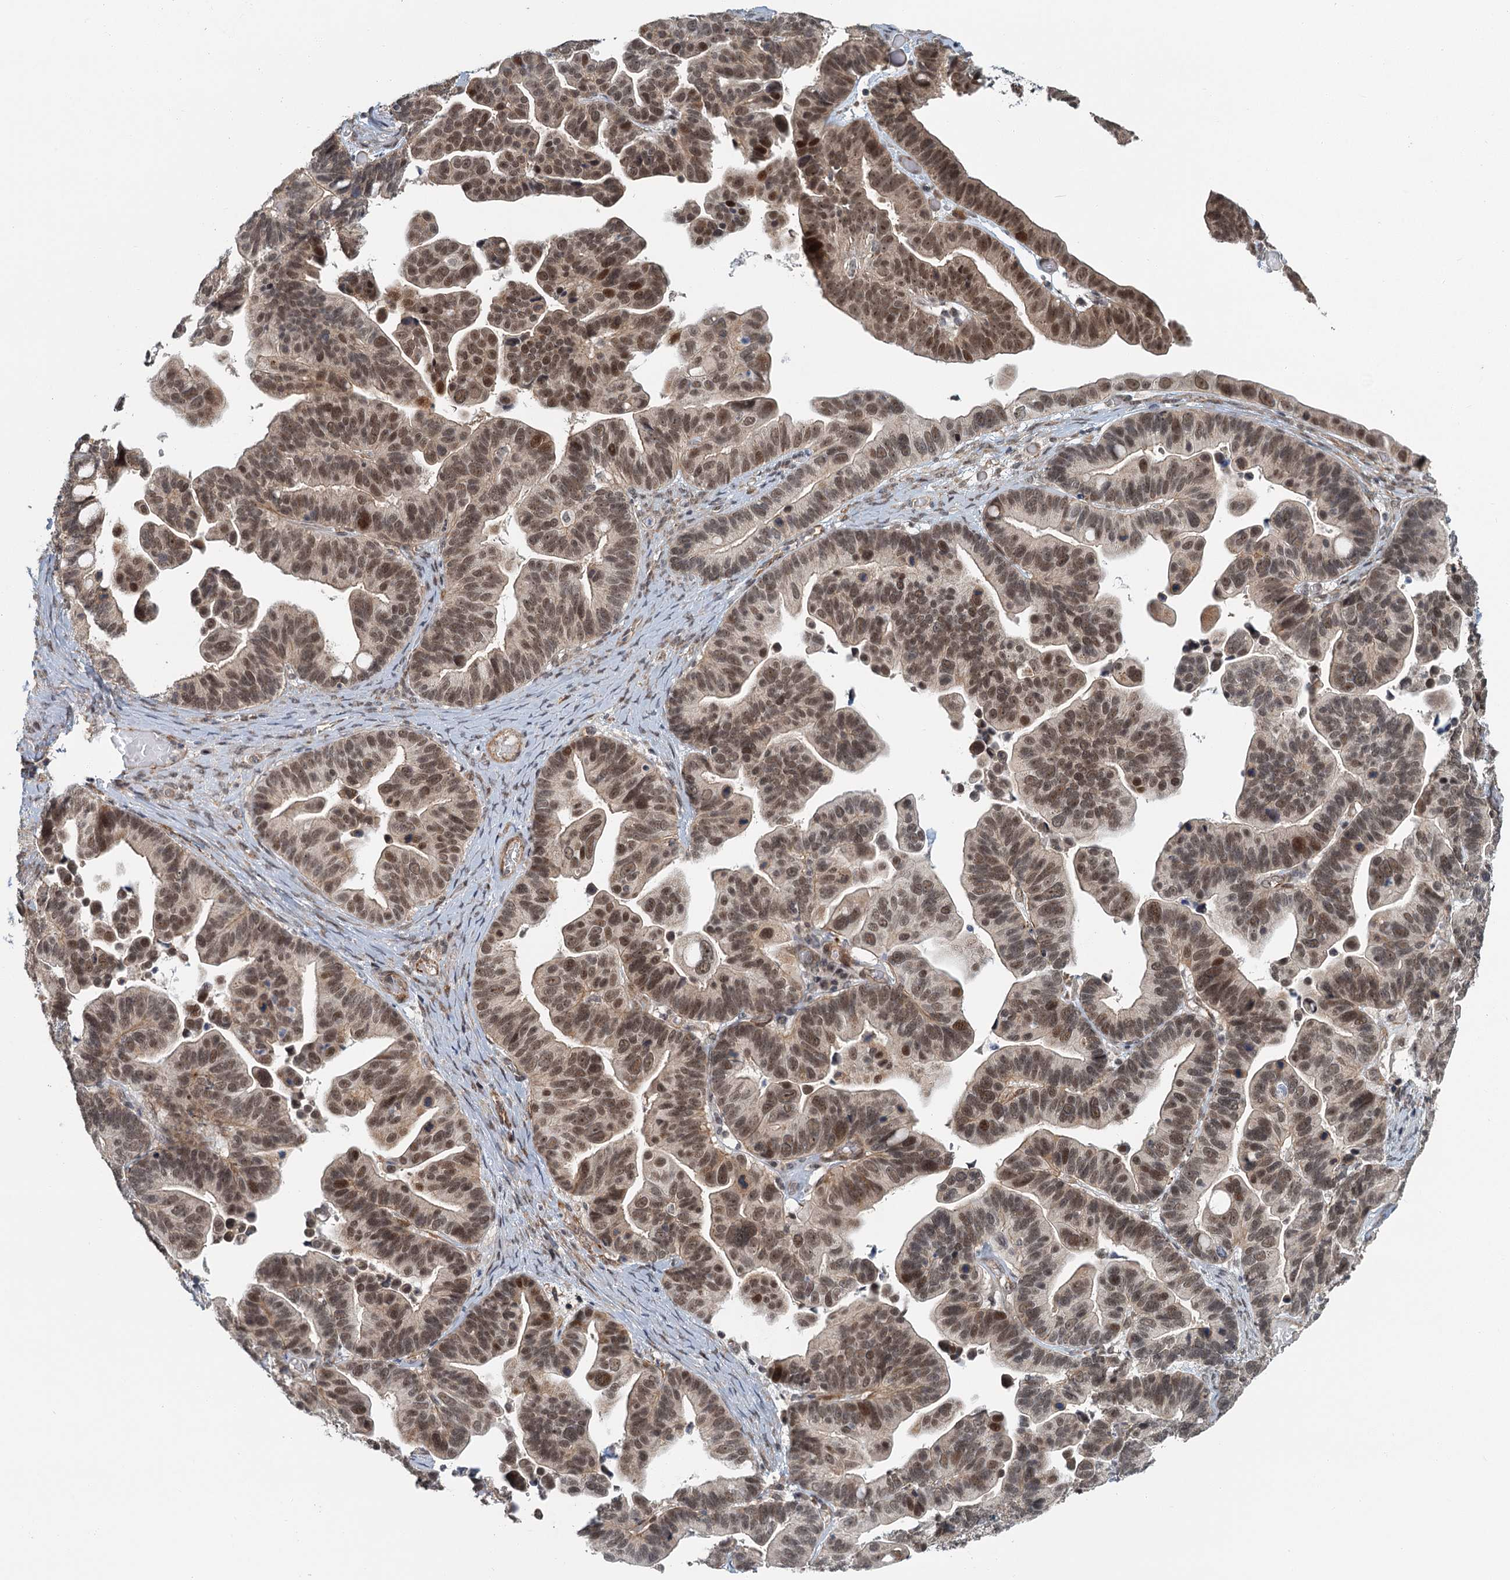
{"staining": {"intensity": "moderate", "quantity": ">75%", "location": "nuclear"}, "tissue": "ovarian cancer", "cell_type": "Tumor cells", "image_type": "cancer", "snomed": [{"axis": "morphology", "description": "Cystadenocarcinoma, serous, NOS"}, {"axis": "topography", "description": "Ovary"}], "caption": "The immunohistochemical stain labels moderate nuclear expression in tumor cells of ovarian cancer (serous cystadenocarcinoma) tissue.", "gene": "TAS2R42", "patient": {"sex": "female", "age": 56}}